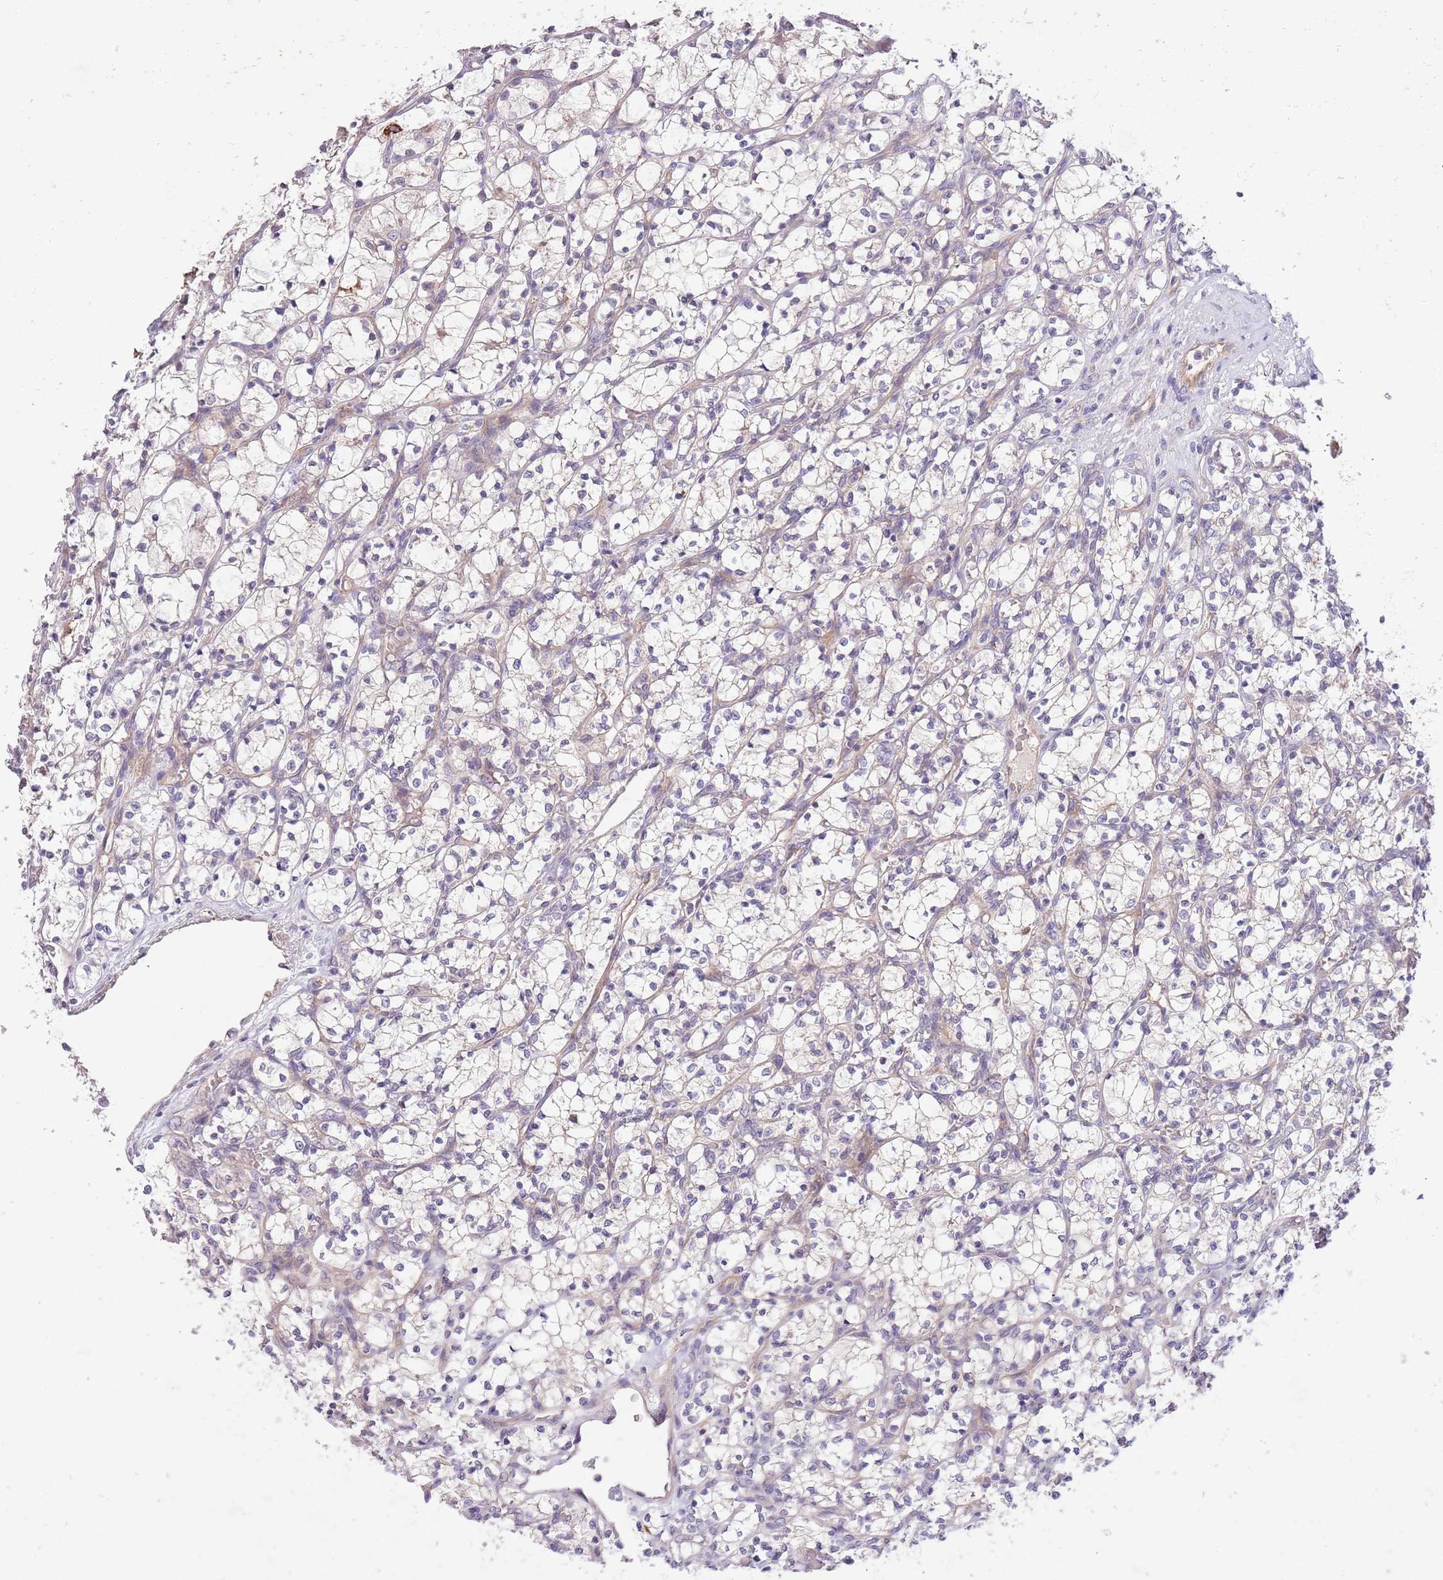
{"staining": {"intensity": "negative", "quantity": "none", "location": "none"}, "tissue": "renal cancer", "cell_type": "Tumor cells", "image_type": "cancer", "snomed": [{"axis": "morphology", "description": "Adenocarcinoma, NOS"}, {"axis": "topography", "description": "Kidney"}], "caption": "Image shows no significant protein positivity in tumor cells of renal adenocarcinoma.", "gene": "ZNF658", "patient": {"sex": "female", "age": 69}}